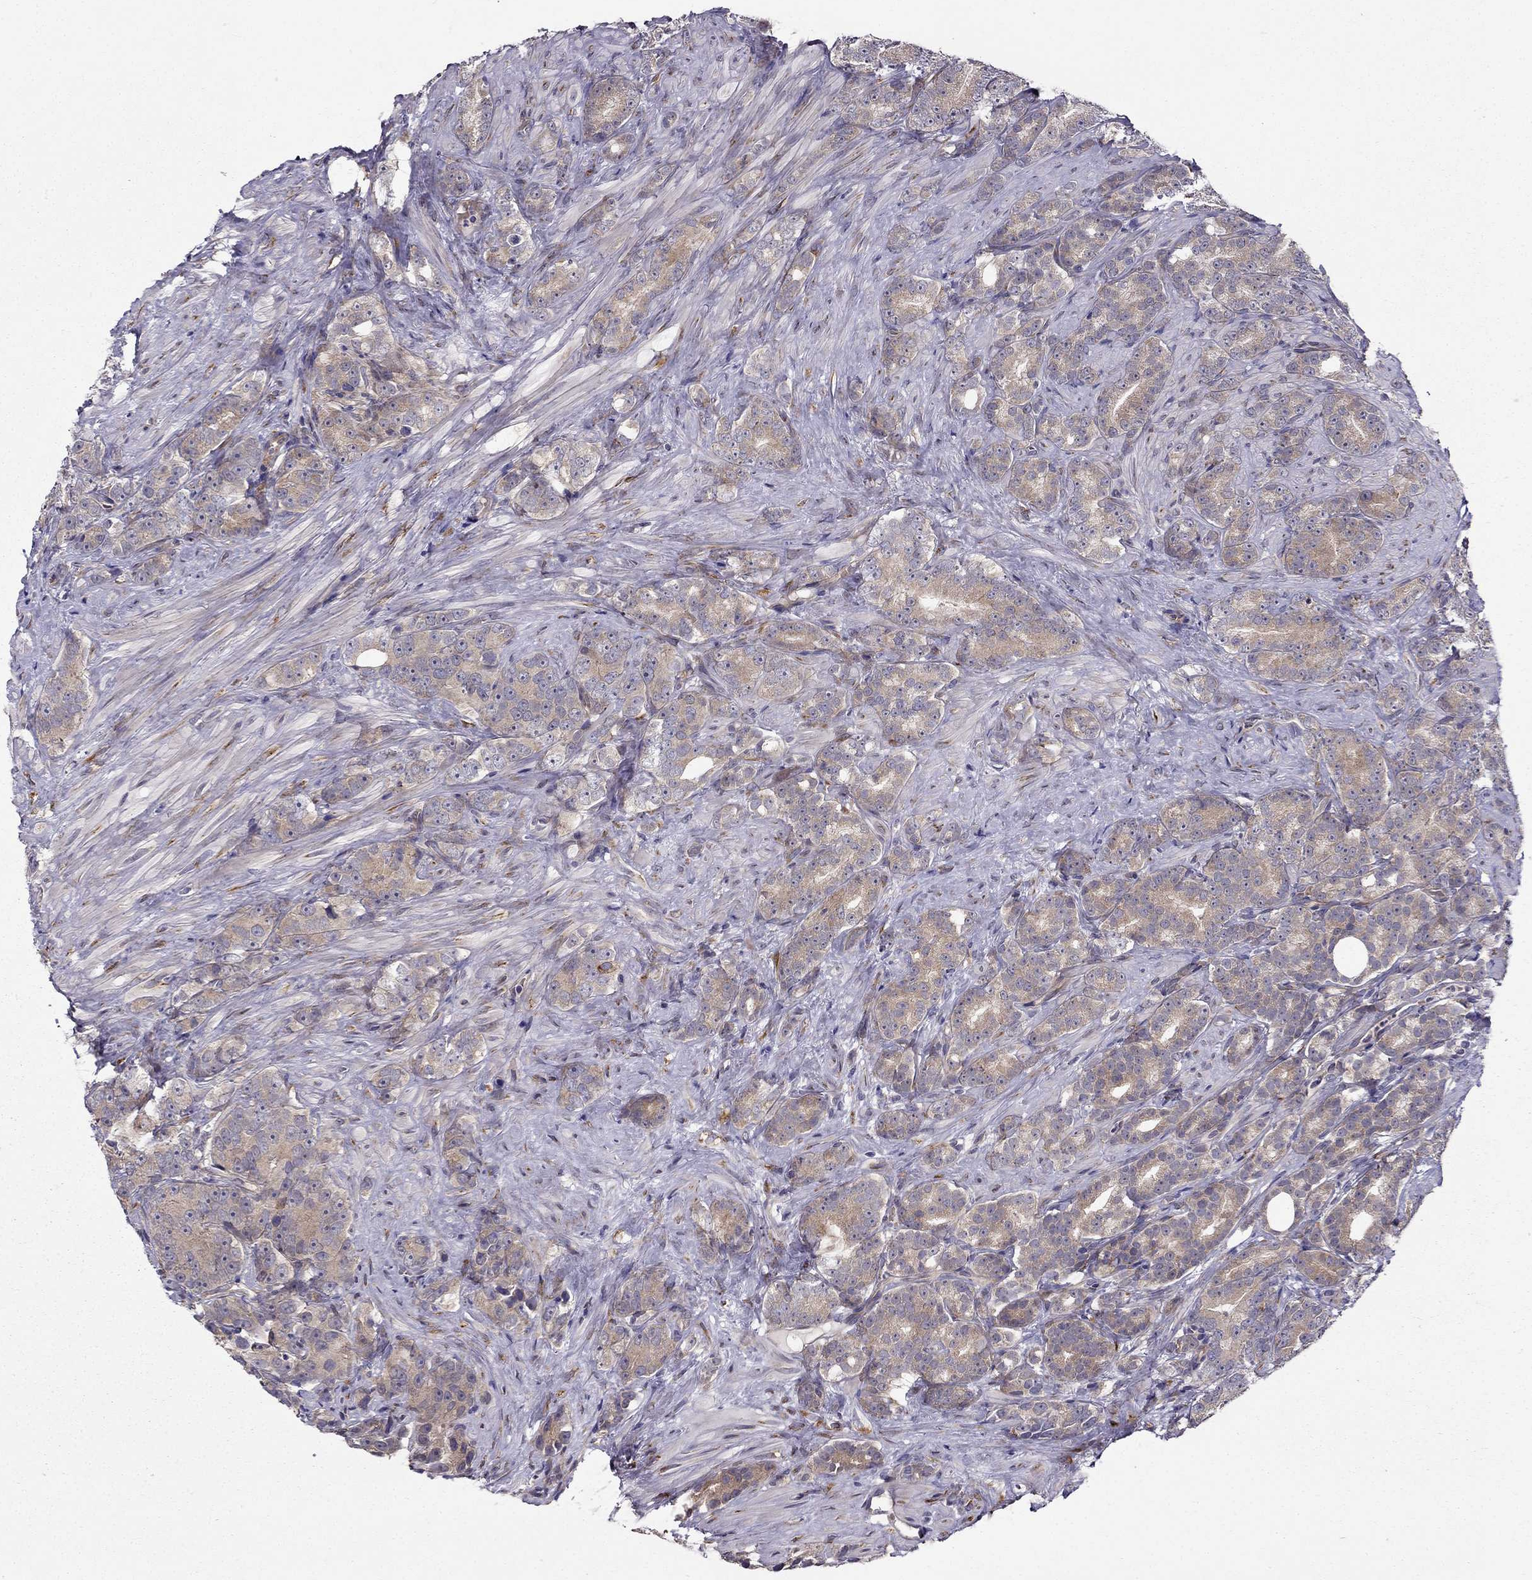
{"staining": {"intensity": "weak", "quantity": "25%-75%", "location": "cytoplasmic/membranous"}, "tissue": "prostate cancer", "cell_type": "Tumor cells", "image_type": "cancer", "snomed": [{"axis": "morphology", "description": "Adenocarcinoma, High grade"}, {"axis": "topography", "description": "Prostate"}], "caption": "A high-resolution photomicrograph shows immunohistochemistry staining of prostate cancer (adenocarcinoma (high-grade)), which exhibits weak cytoplasmic/membranous expression in approximately 25%-75% of tumor cells.", "gene": "ARHGEF28", "patient": {"sex": "male", "age": 90}}